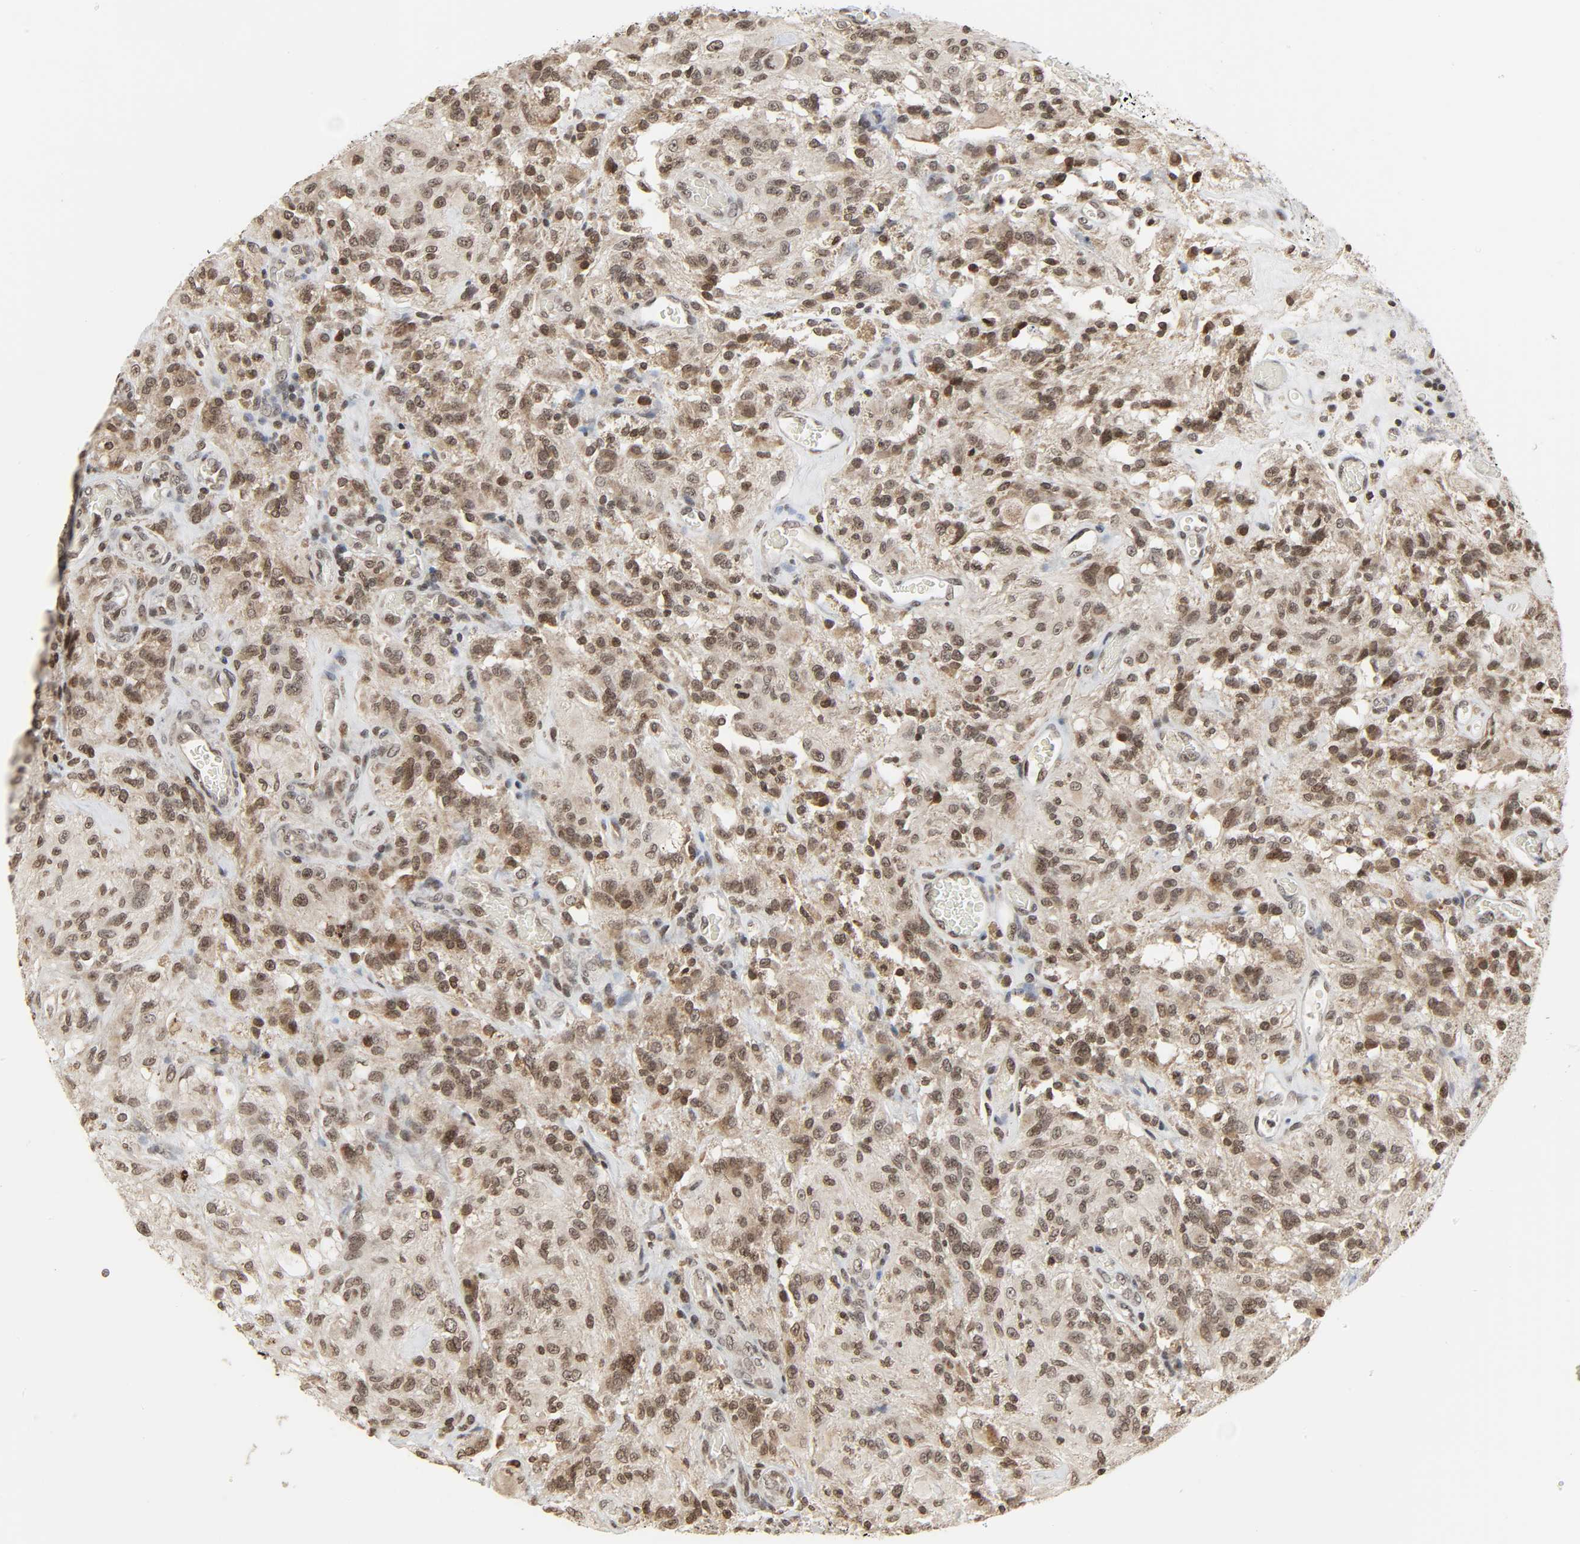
{"staining": {"intensity": "moderate", "quantity": "25%-75%", "location": "cytoplasmic/membranous,nuclear"}, "tissue": "glioma", "cell_type": "Tumor cells", "image_type": "cancer", "snomed": [{"axis": "morphology", "description": "Normal tissue, NOS"}, {"axis": "morphology", "description": "Glioma, malignant, High grade"}, {"axis": "topography", "description": "Cerebral cortex"}], "caption": "Brown immunohistochemical staining in malignant glioma (high-grade) exhibits moderate cytoplasmic/membranous and nuclear expression in about 25%-75% of tumor cells.", "gene": "XRCC1", "patient": {"sex": "male", "age": 56}}